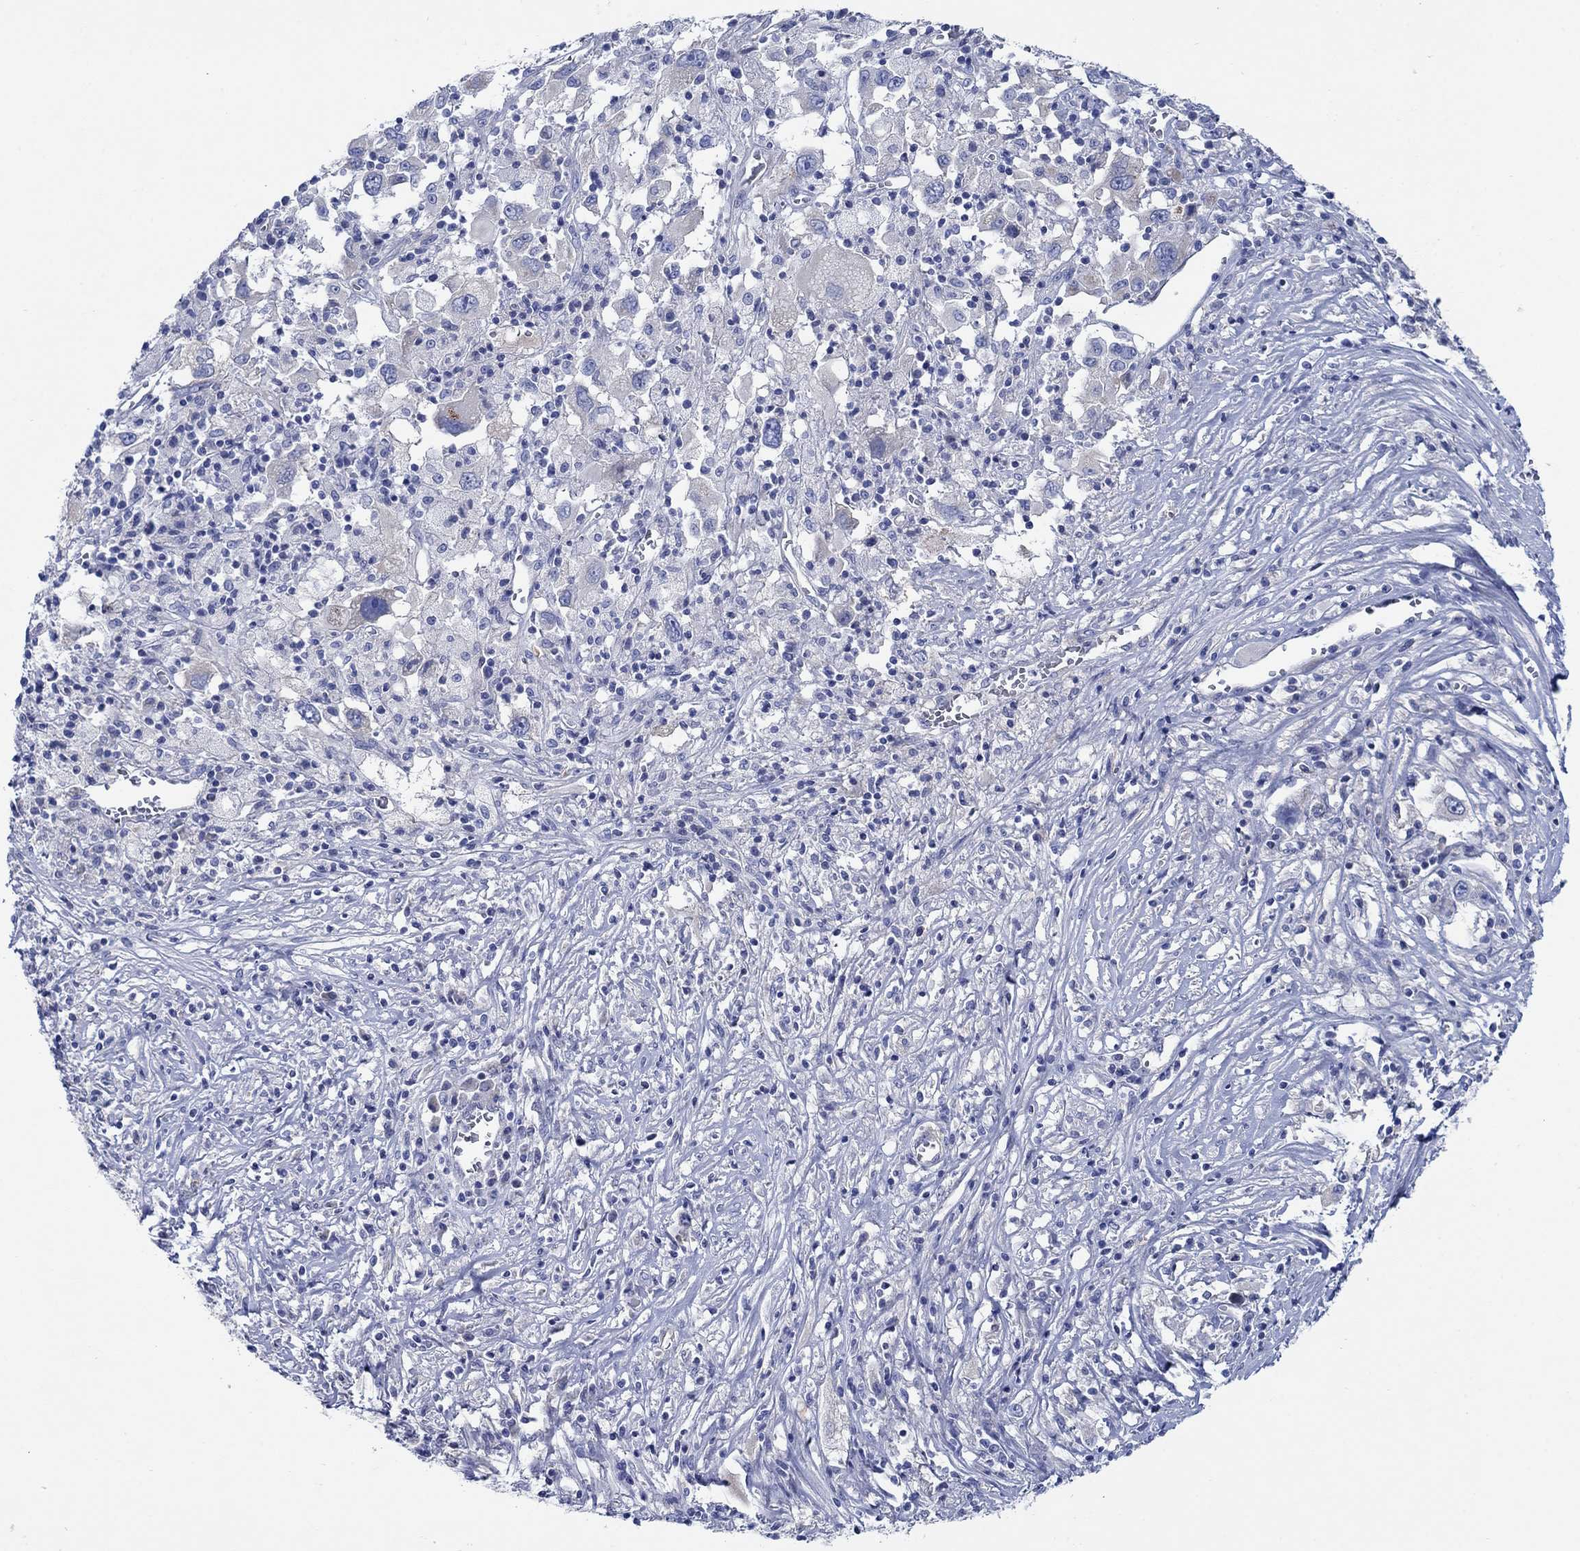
{"staining": {"intensity": "negative", "quantity": "none", "location": "none"}, "tissue": "melanoma", "cell_type": "Tumor cells", "image_type": "cancer", "snomed": [{"axis": "morphology", "description": "Malignant melanoma, Metastatic site"}, {"axis": "topography", "description": "Soft tissue"}], "caption": "Melanoma was stained to show a protein in brown. There is no significant positivity in tumor cells.", "gene": "TRIM16", "patient": {"sex": "male", "age": 50}}